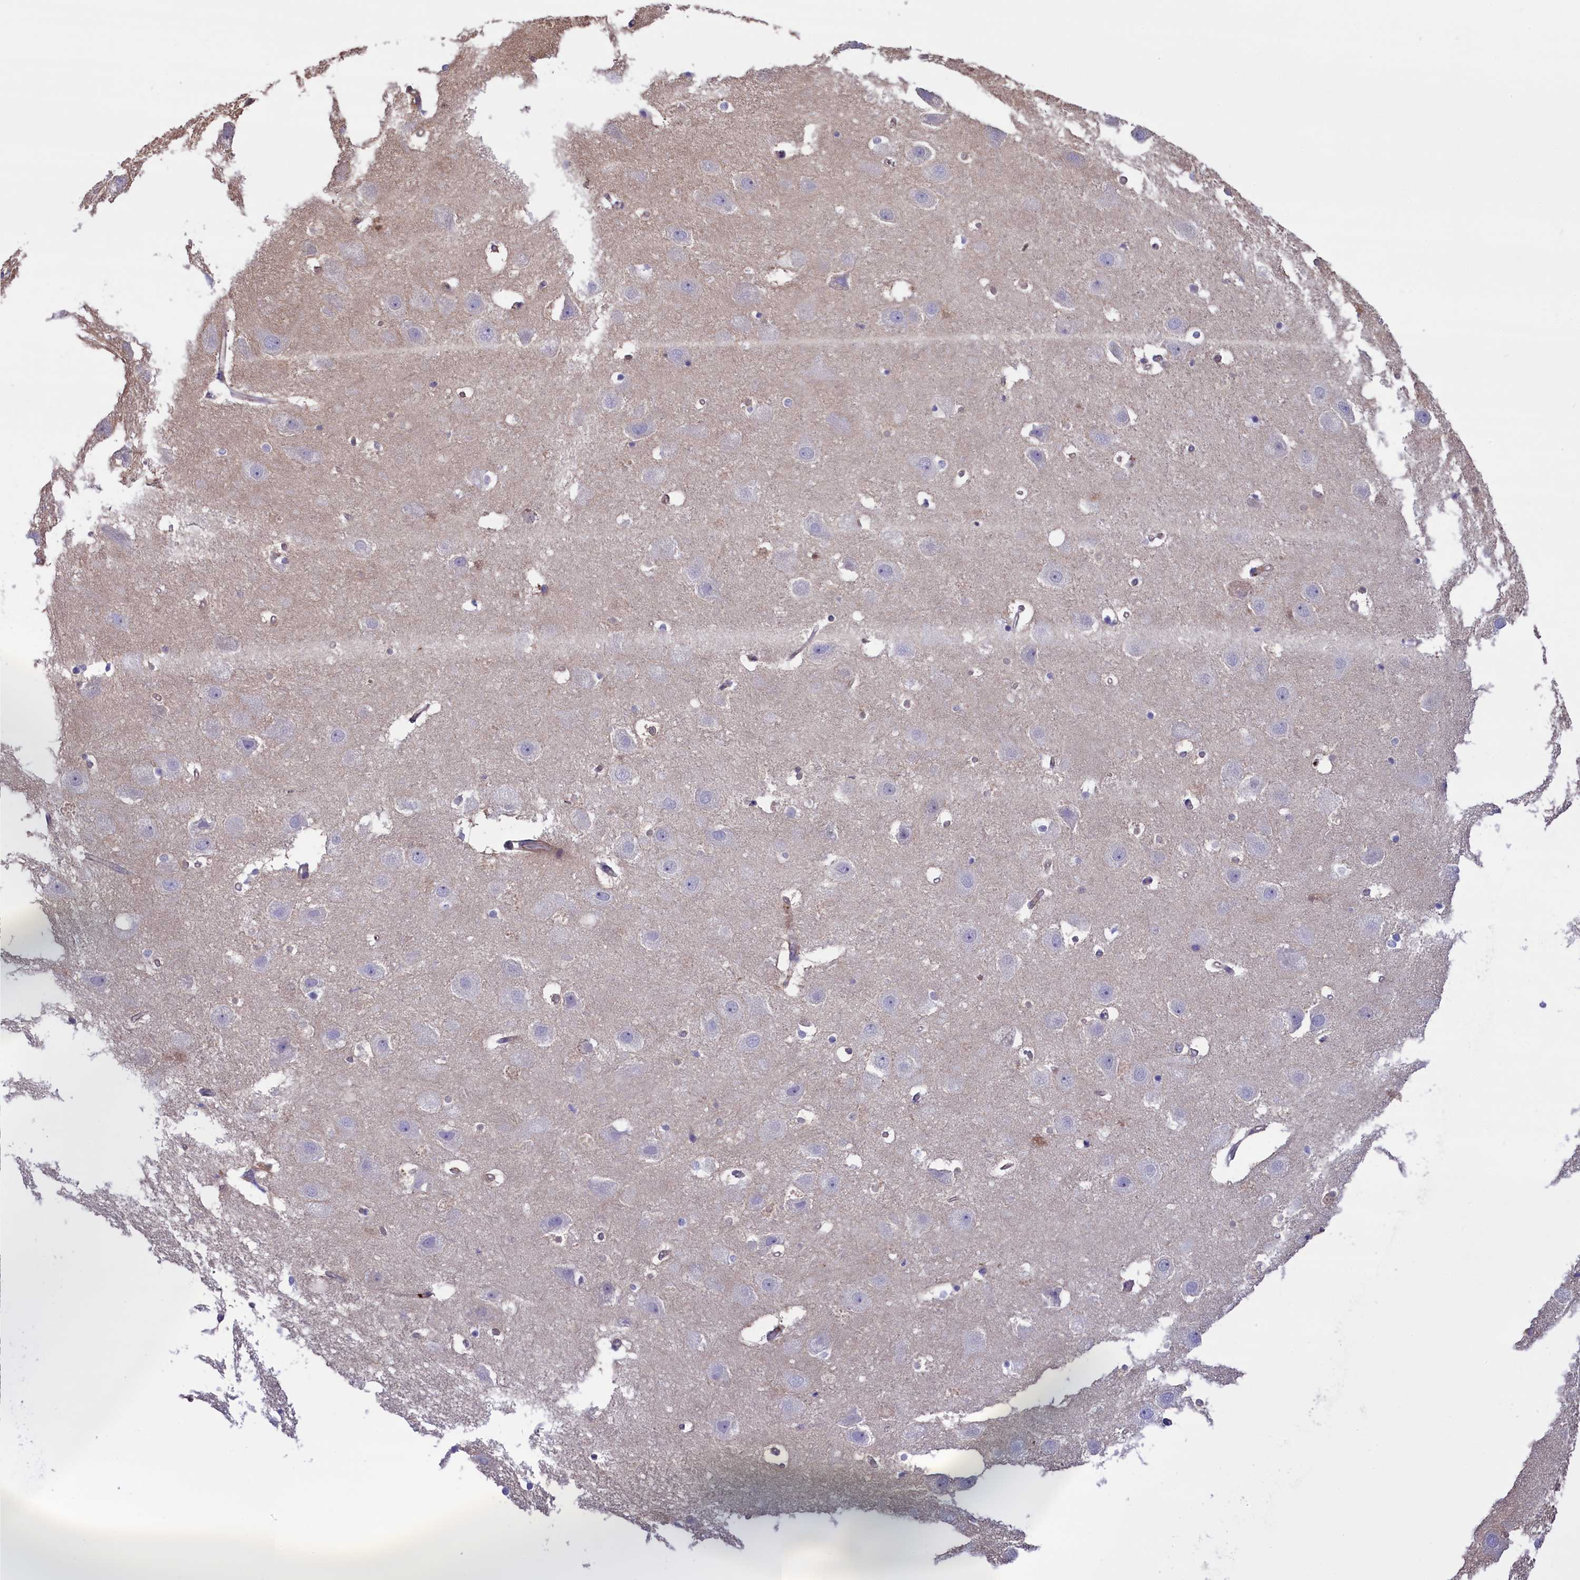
{"staining": {"intensity": "negative", "quantity": "none", "location": "none"}, "tissue": "hippocampus", "cell_type": "Glial cells", "image_type": "normal", "snomed": [{"axis": "morphology", "description": "Normal tissue, NOS"}, {"axis": "topography", "description": "Hippocampus"}], "caption": "DAB (3,3'-diaminobenzidine) immunohistochemical staining of benign hippocampus exhibits no significant expression in glial cells. (DAB (3,3'-diaminobenzidine) IHC visualized using brightfield microscopy, high magnification).", "gene": "HEATR3", "patient": {"sex": "female", "age": 52}}